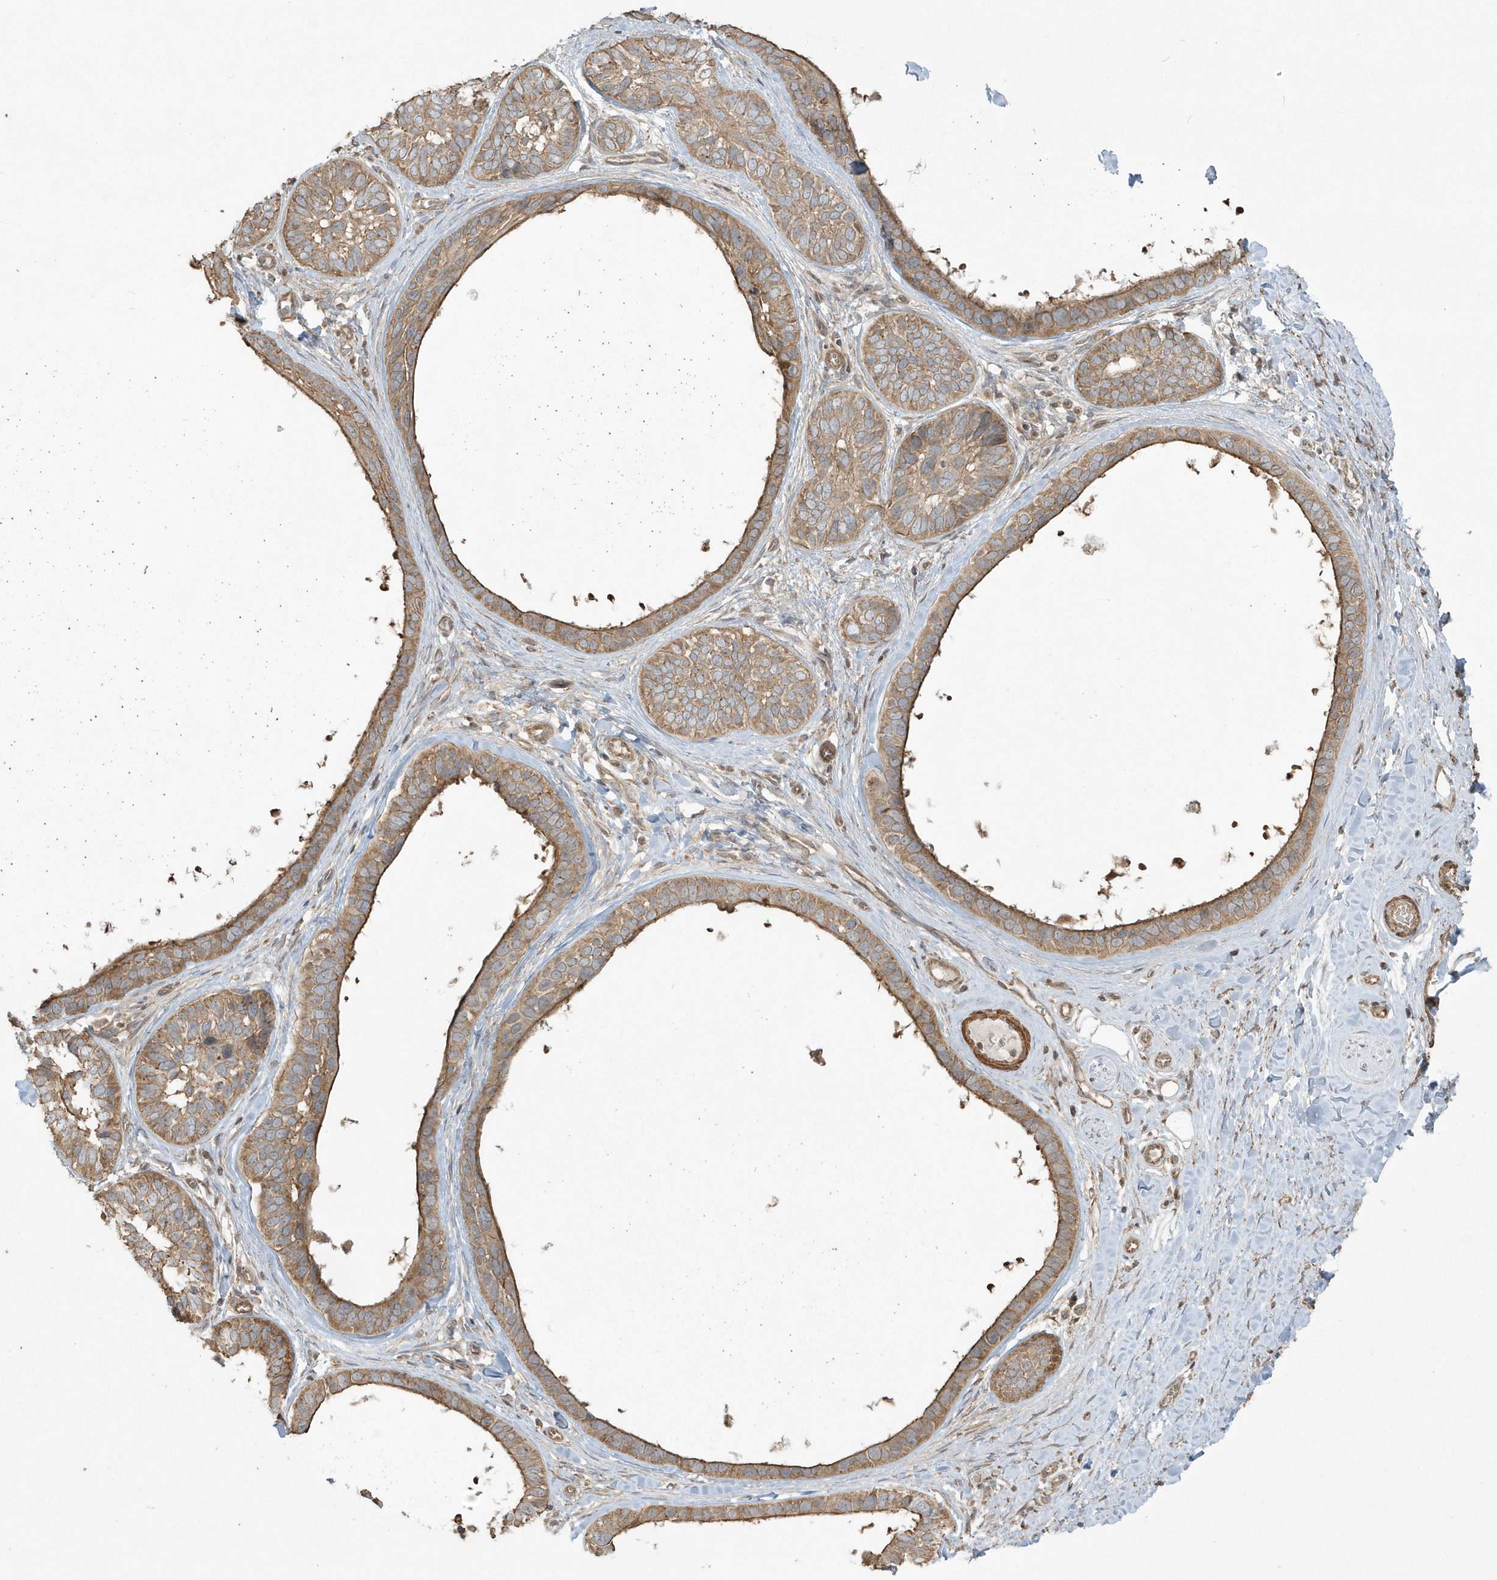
{"staining": {"intensity": "moderate", "quantity": ">75%", "location": "cytoplasmic/membranous"}, "tissue": "skin cancer", "cell_type": "Tumor cells", "image_type": "cancer", "snomed": [{"axis": "morphology", "description": "Basal cell carcinoma"}, {"axis": "topography", "description": "Skin"}], "caption": "Brown immunohistochemical staining in skin cancer demonstrates moderate cytoplasmic/membranous staining in approximately >75% of tumor cells. (Stains: DAB (3,3'-diaminobenzidine) in brown, nuclei in blue, Microscopy: brightfield microscopy at high magnification).", "gene": "ARMC8", "patient": {"sex": "male", "age": 62}}